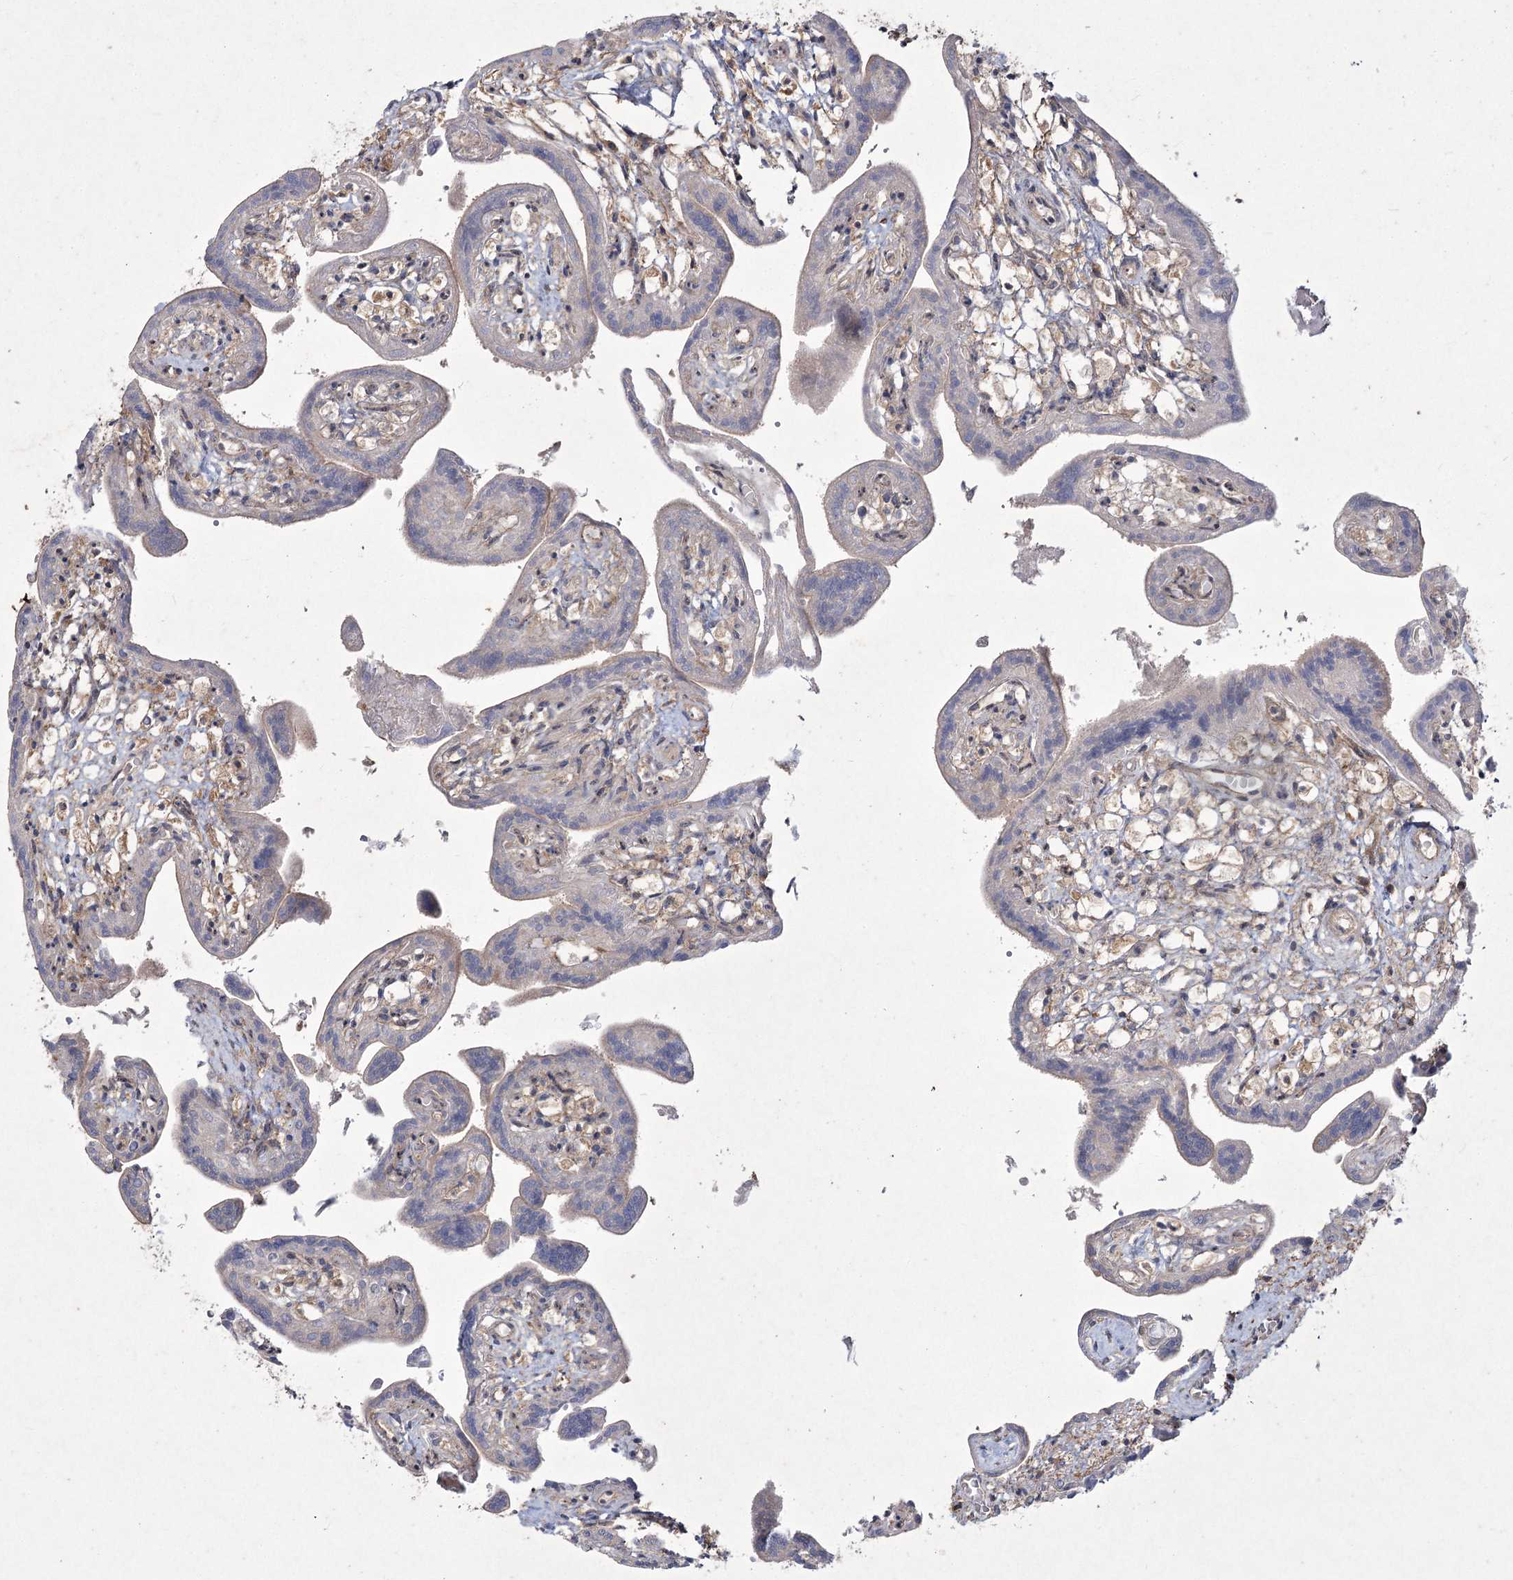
{"staining": {"intensity": "weak", "quantity": "<25%", "location": "cytoplasmic/membranous"}, "tissue": "placenta", "cell_type": "Decidual cells", "image_type": "normal", "snomed": [{"axis": "morphology", "description": "Normal tissue, NOS"}, {"axis": "topography", "description": "Placenta"}], "caption": "Decidual cells are negative for brown protein staining in normal placenta. The staining is performed using DAB brown chromogen with nuclei counter-stained in using hematoxylin.", "gene": "SH3TC1", "patient": {"sex": "female", "age": 37}}